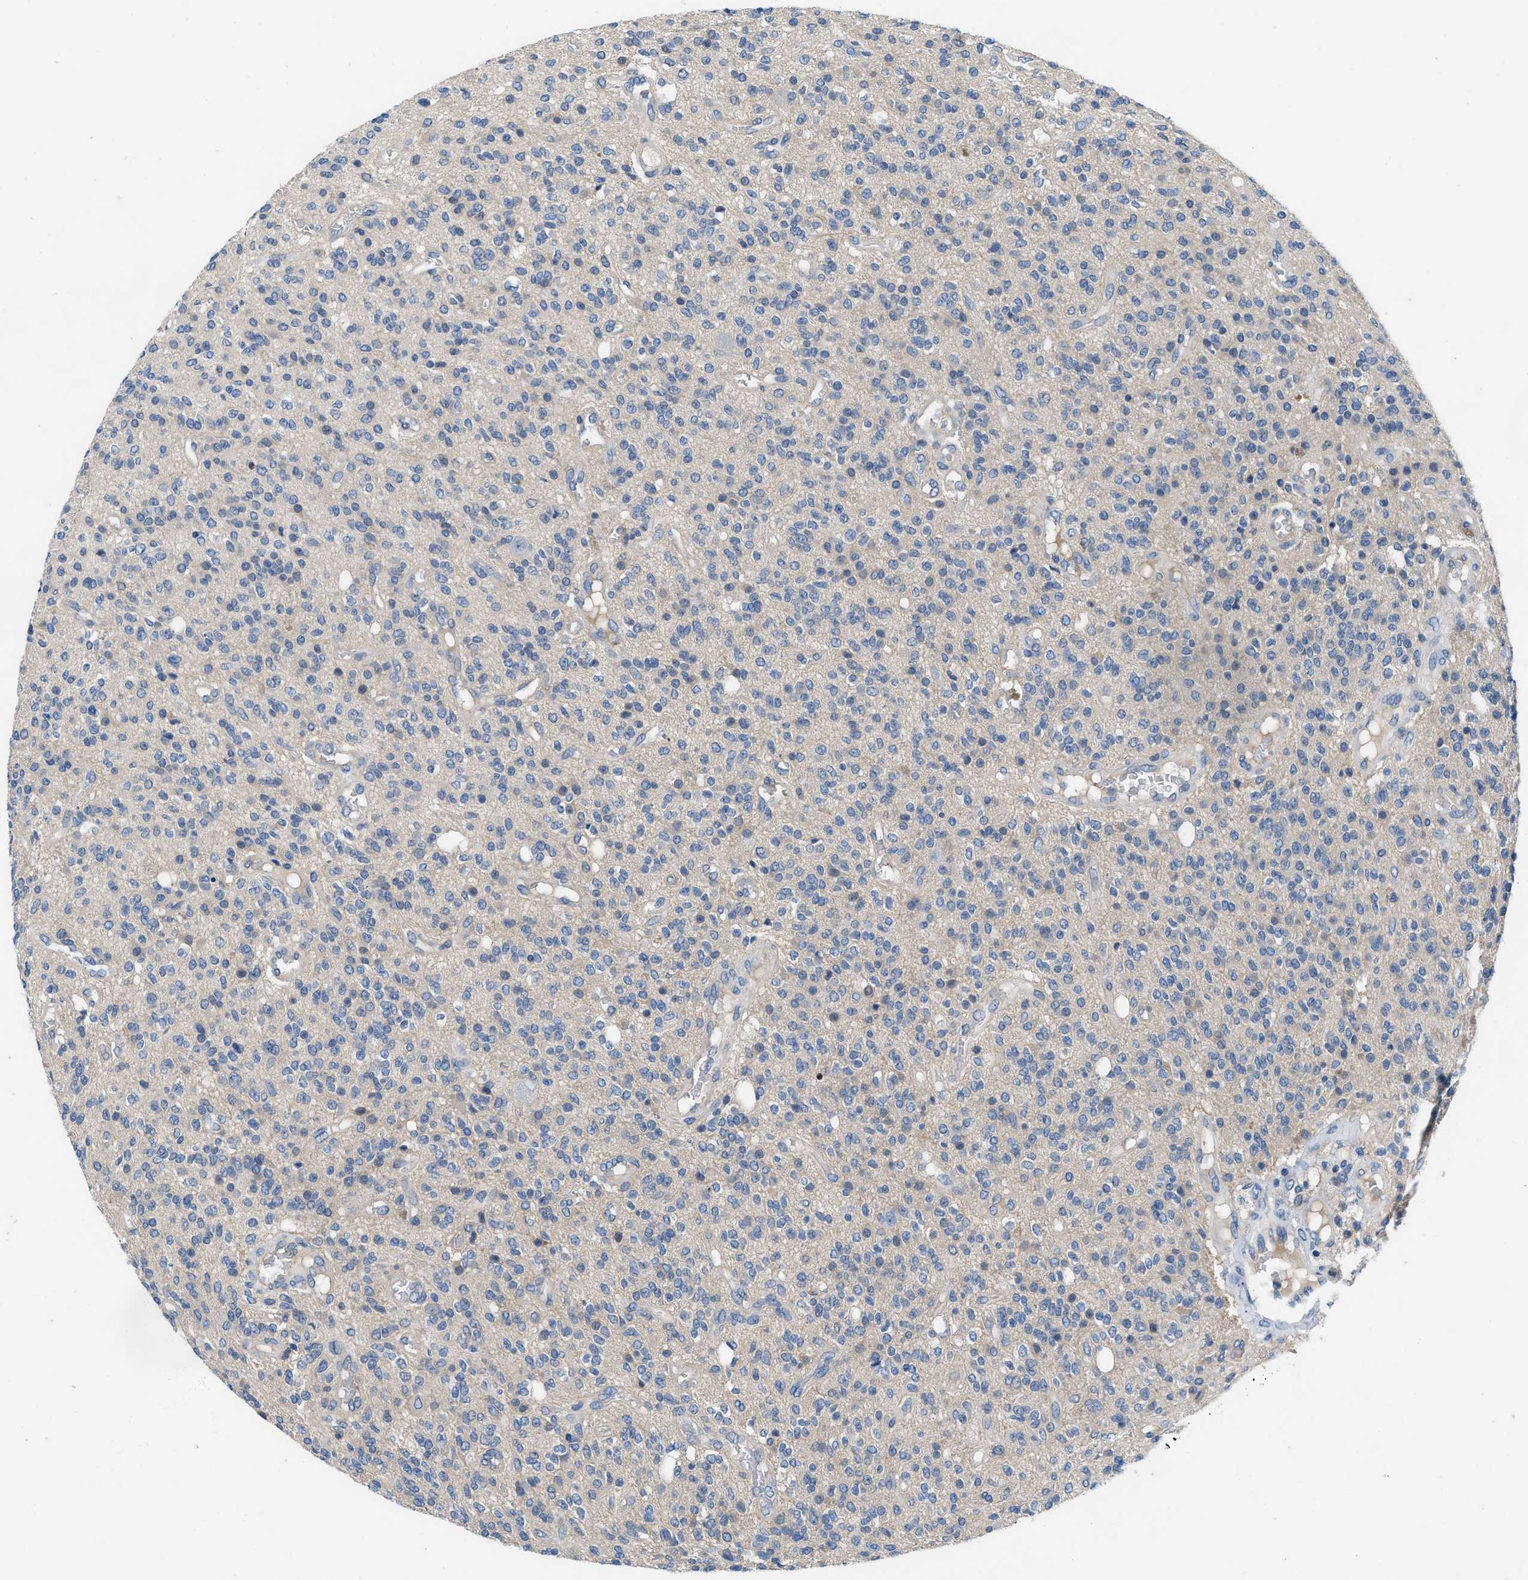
{"staining": {"intensity": "negative", "quantity": "none", "location": "none"}, "tissue": "glioma", "cell_type": "Tumor cells", "image_type": "cancer", "snomed": [{"axis": "morphology", "description": "Glioma, malignant, High grade"}, {"axis": "topography", "description": "Brain"}], "caption": "Immunohistochemistry of human glioma shows no expression in tumor cells.", "gene": "NUDT5", "patient": {"sex": "male", "age": 34}}